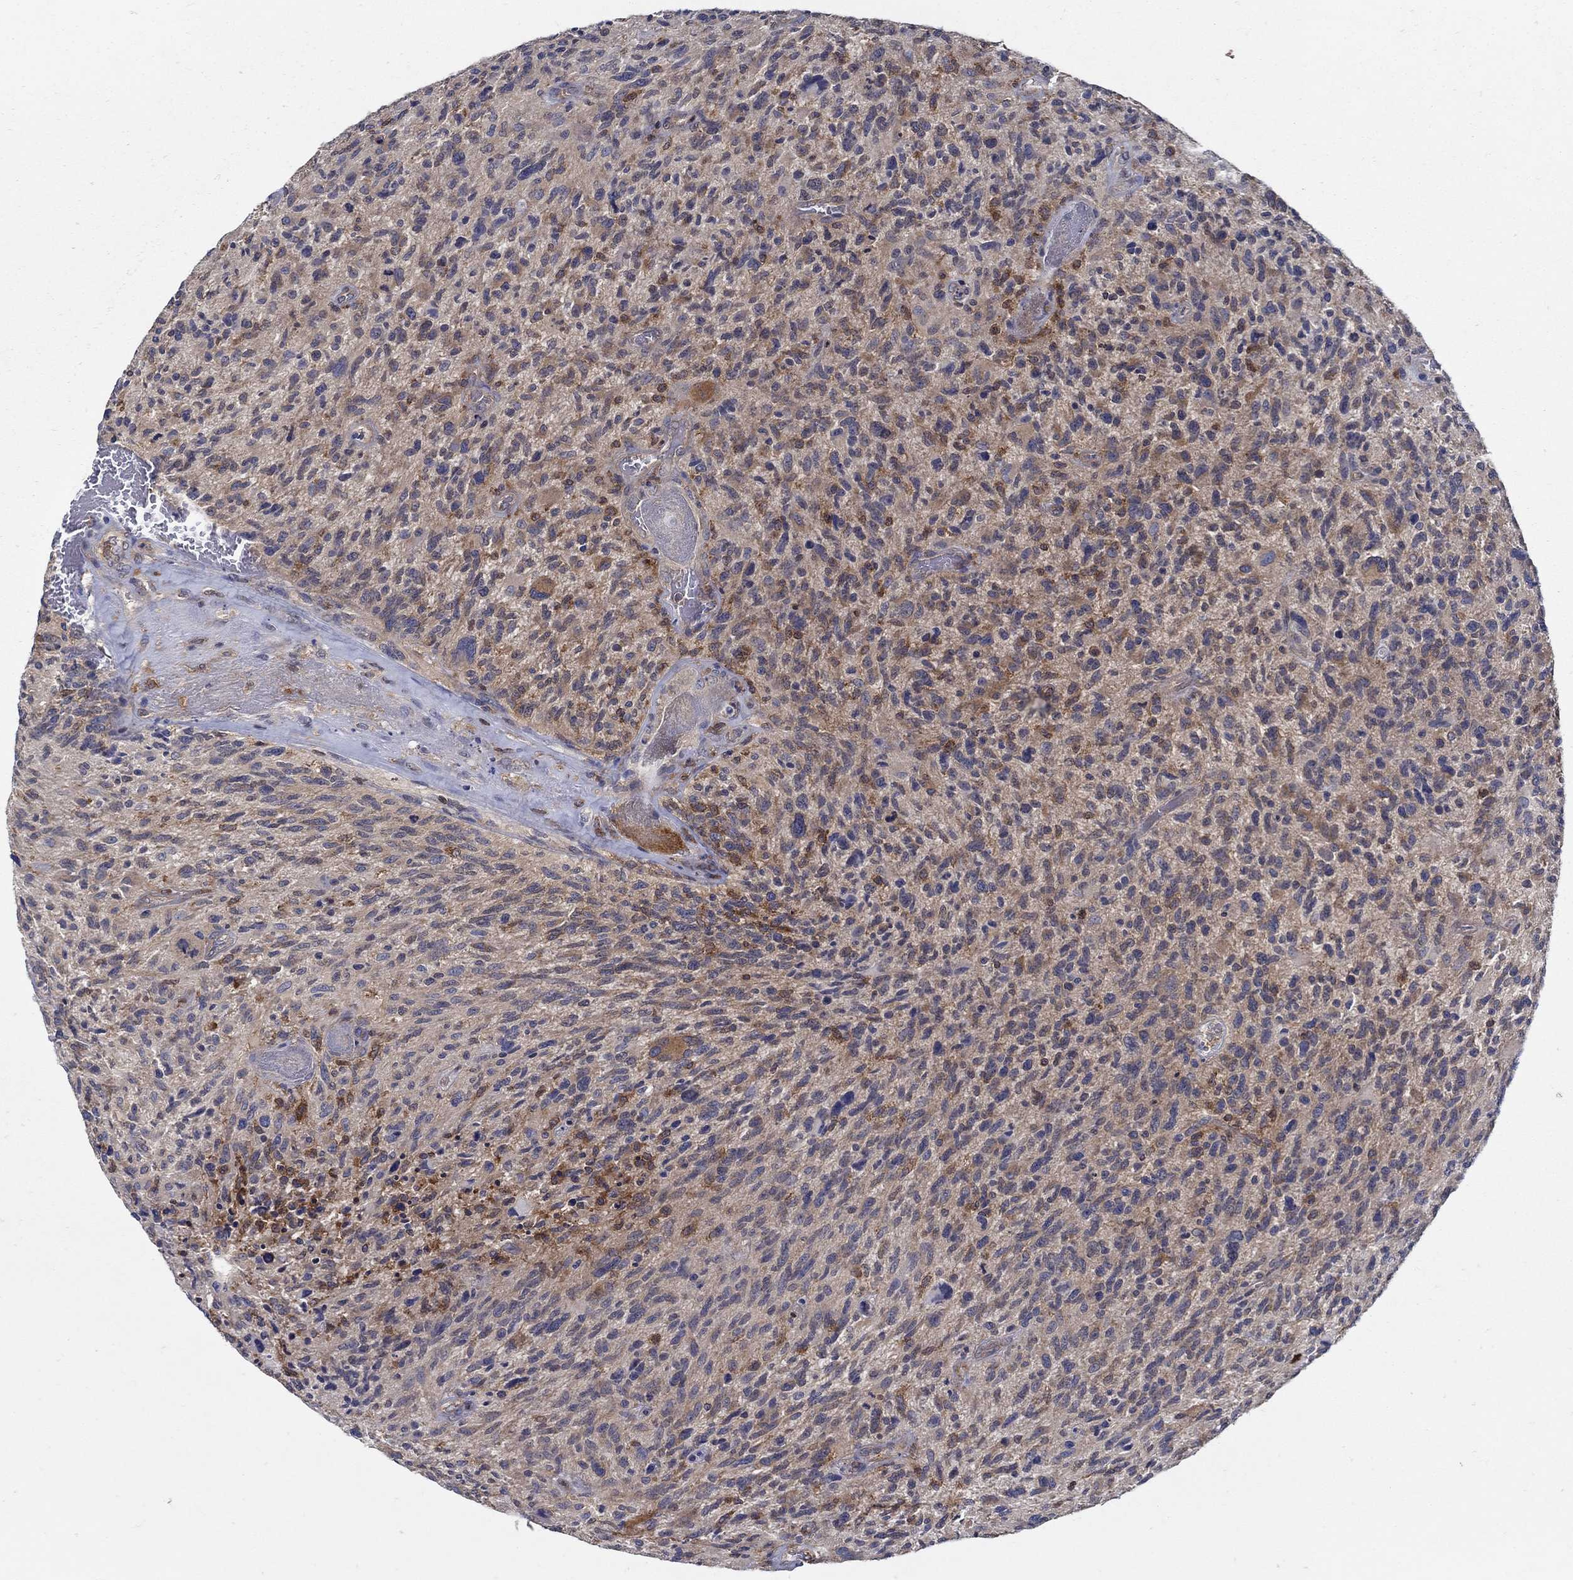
{"staining": {"intensity": "moderate", "quantity": "<25%", "location": "cytoplasmic/membranous"}, "tissue": "glioma", "cell_type": "Tumor cells", "image_type": "cancer", "snomed": [{"axis": "morphology", "description": "Glioma, malignant, NOS"}, {"axis": "morphology", "description": "Glioma, malignant, High grade"}, {"axis": "topography", "description": "Brain"}], "caption": "Approximately <25% of tumor cells in human glioma show moderate cytoplasmic/membranous protein expression as visualized by brown immunohistochemical staining.", "gene": "MTHFR", "patient": {"sex": "female", "age": 71}}